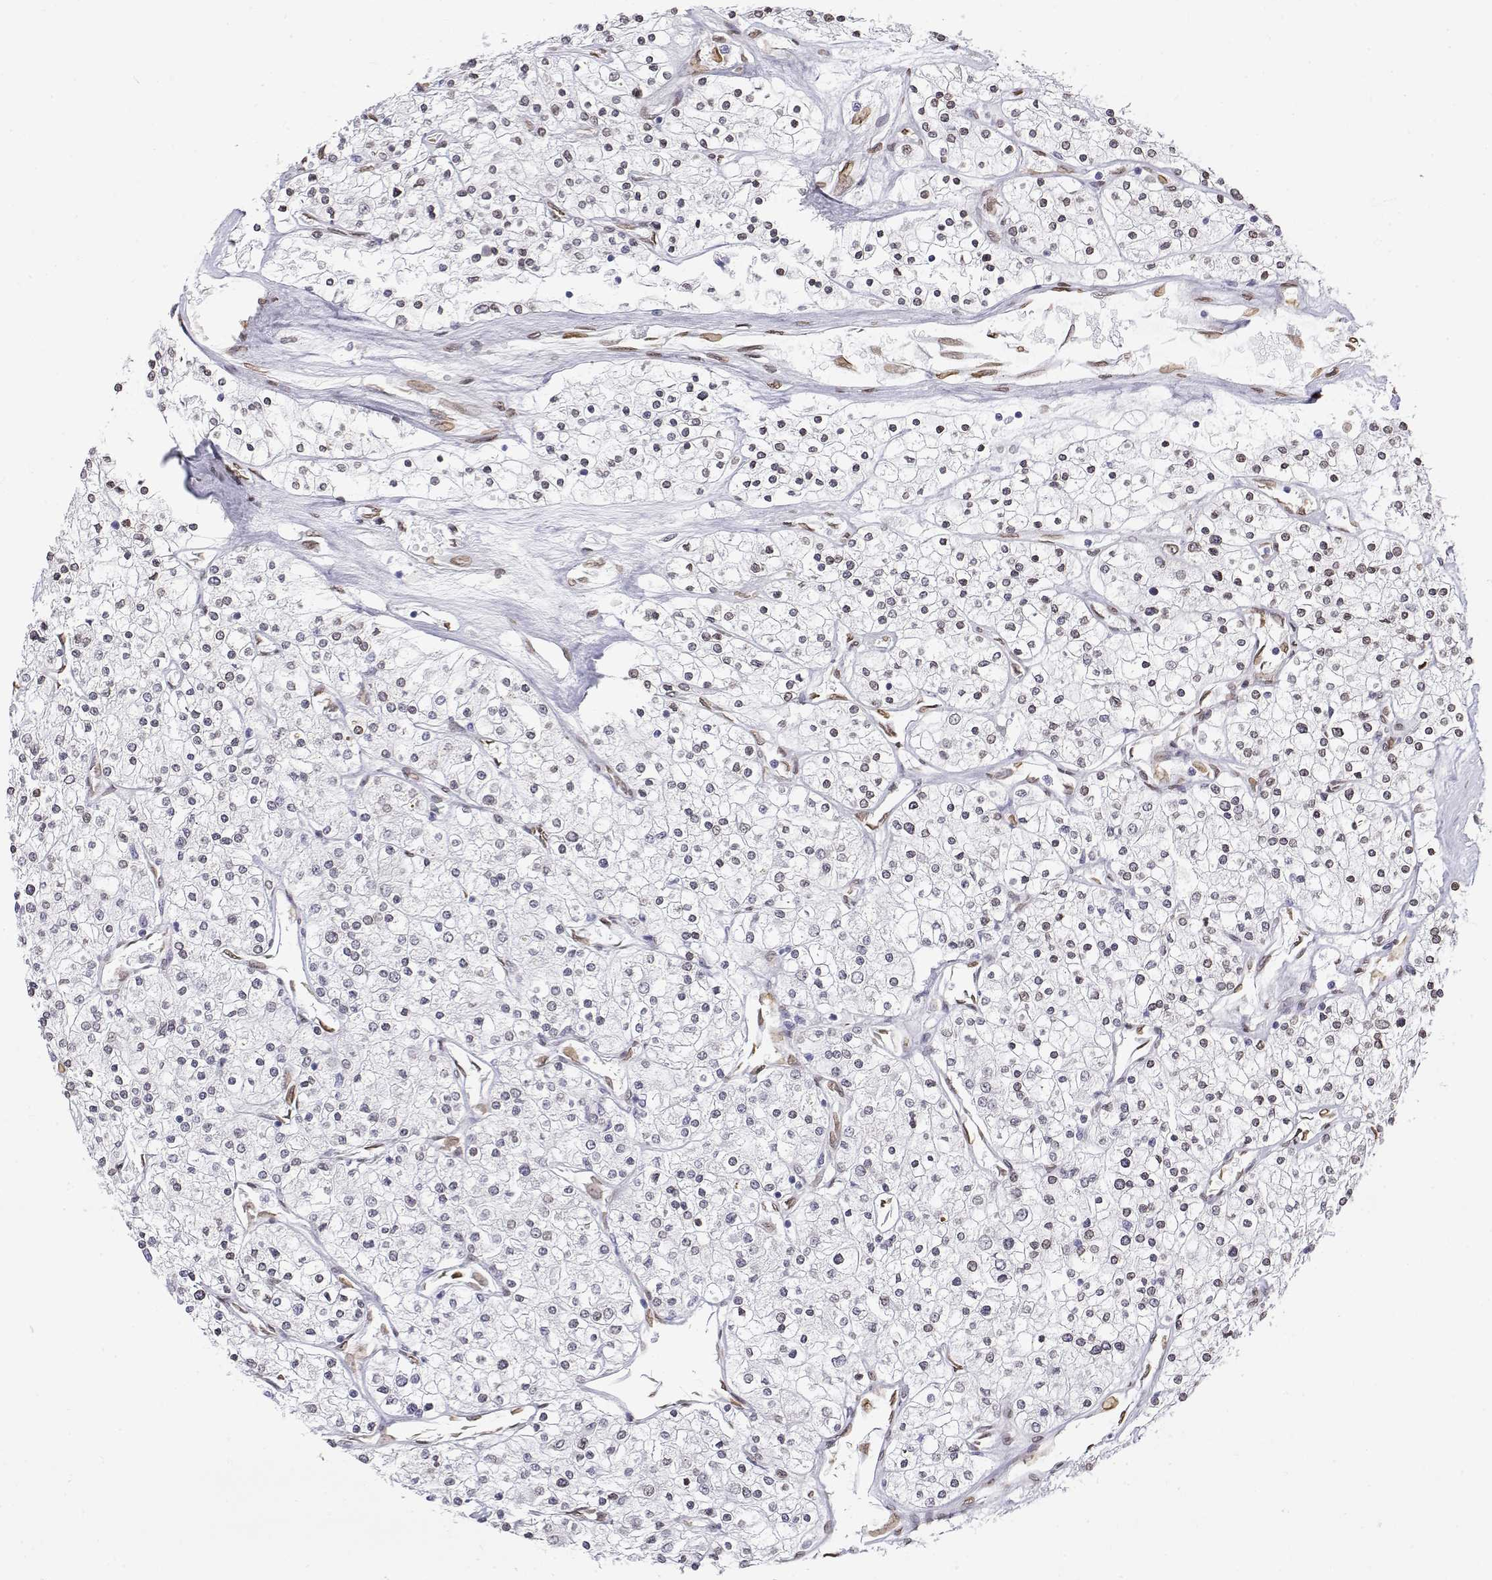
{"staining": {"intensity": "negative", "quantity": "none", "location": "none"}, "tissue": "renal cancer", "cell_type": "Tumor cells", "image_type": "cancer", "snomed": [{"axis": "morphology", "description": "Adenocarcinoma, NOS"}, {"axis": "topography", "description": "Kidney"}], "caption": "An image of renal adenocarcinoma stained for a protein shows no brown staining in tumor cells. The staining is performed using DAB brown chromogen with nuclei counter-stained in using hematoxylin.", "gene": "ZNF532", "patient": {"sex": "male", "age": 80}}